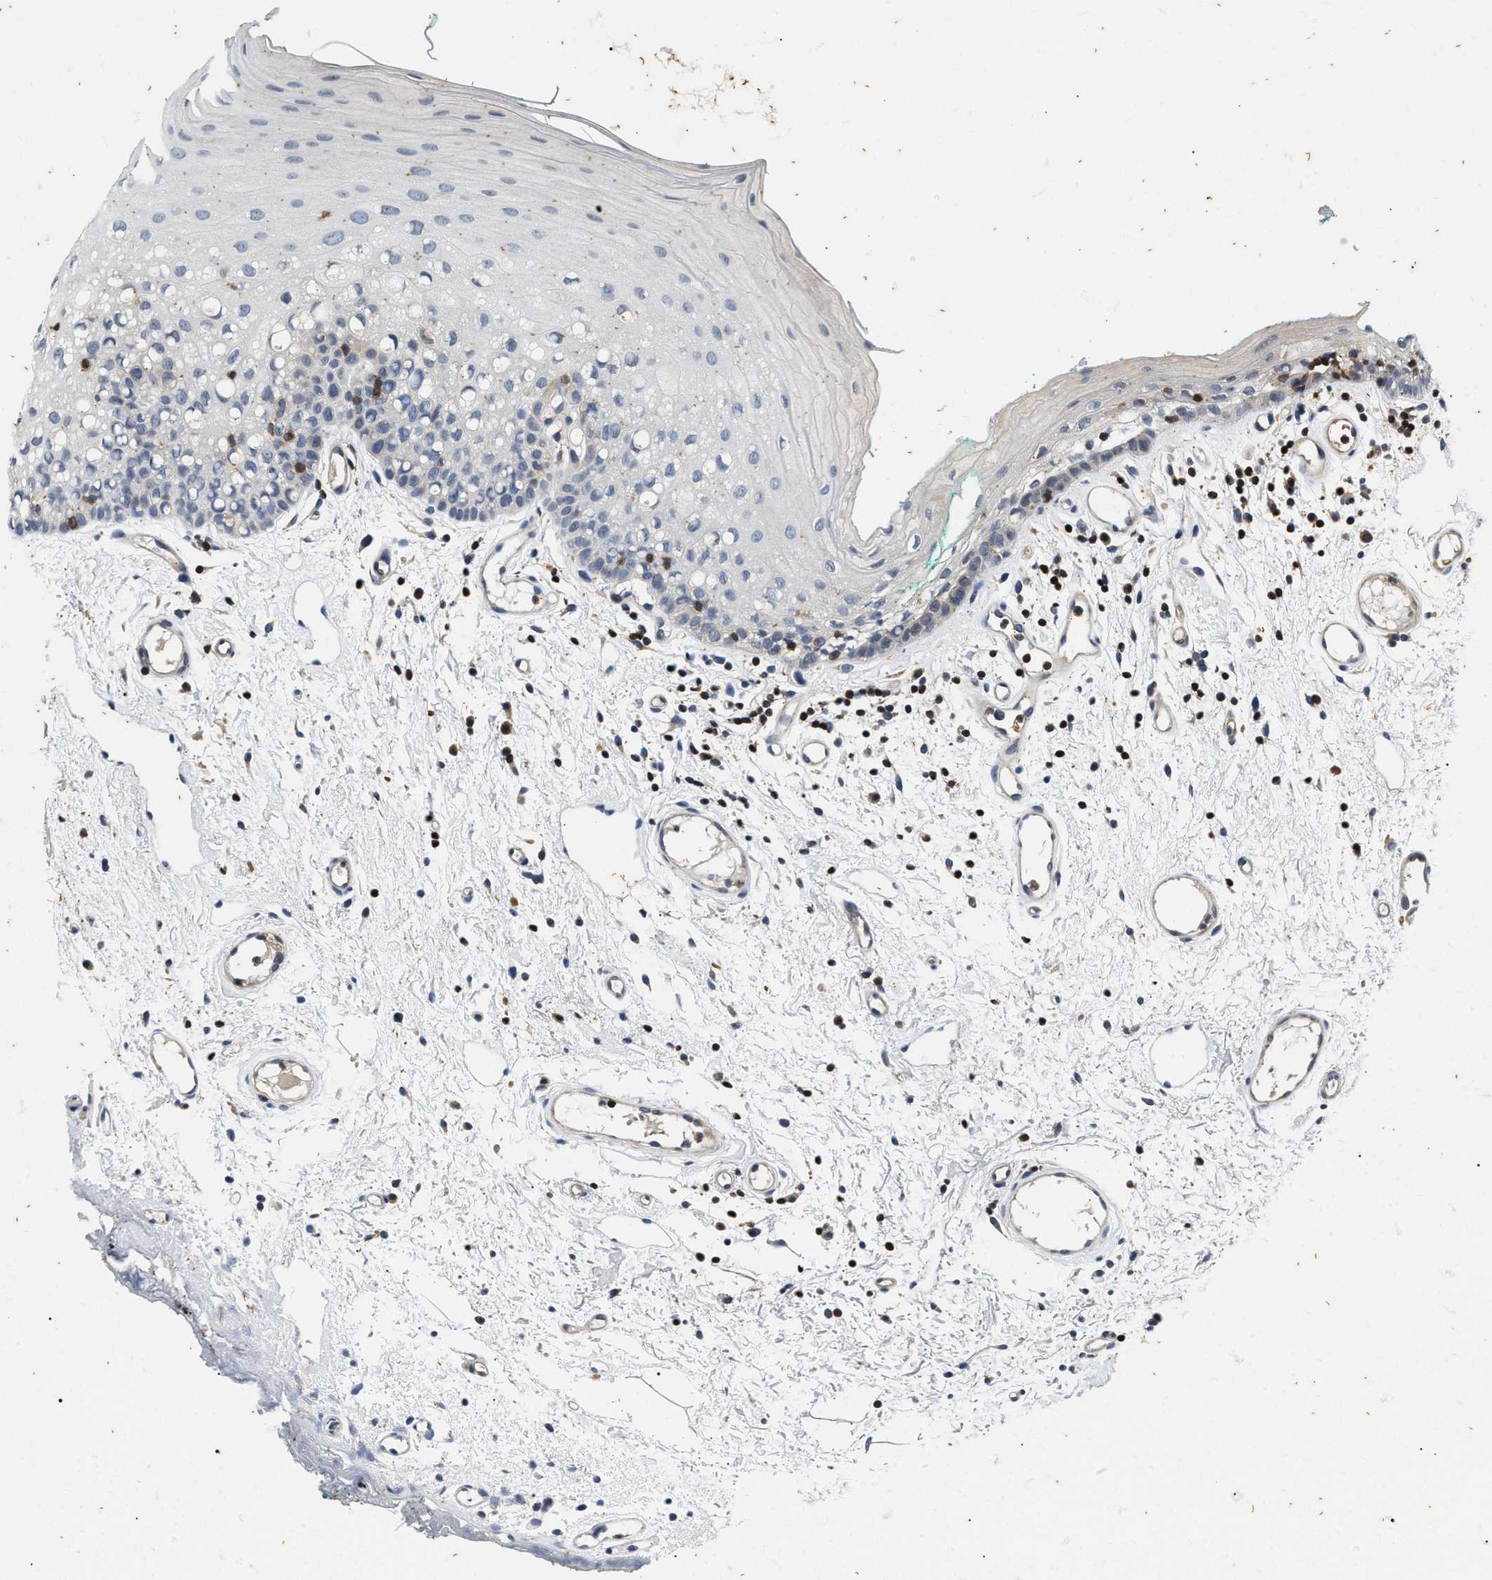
{"staining": {"intensity": "negative", "quantity": "none", "location": "none"}, "tissue": "oral mucosa", "cell_type": "Squamous epithelial cells", "image_type": "normal", "snomed": [{"axis": "morphology", "description": "Normal tissue, NOS"}, {"axis": "morphology", "description": "Squamous cell carcinoma, NOS"}, {"axis": "topography", "description": "Oral tissue"}, {"axis": "topography", "description": "Salivary gland"}, {"axis": "topography", "description": "Head-Neck"}], "caption": "Immunohistochemistry histopathology image of unremarkable human oral mucosa stained for a protein (brown), which demonstrates no positivity in squamous epithelial cells.", "gene": "PTPN7", "patient": {"sex": "female", "age": 62}}